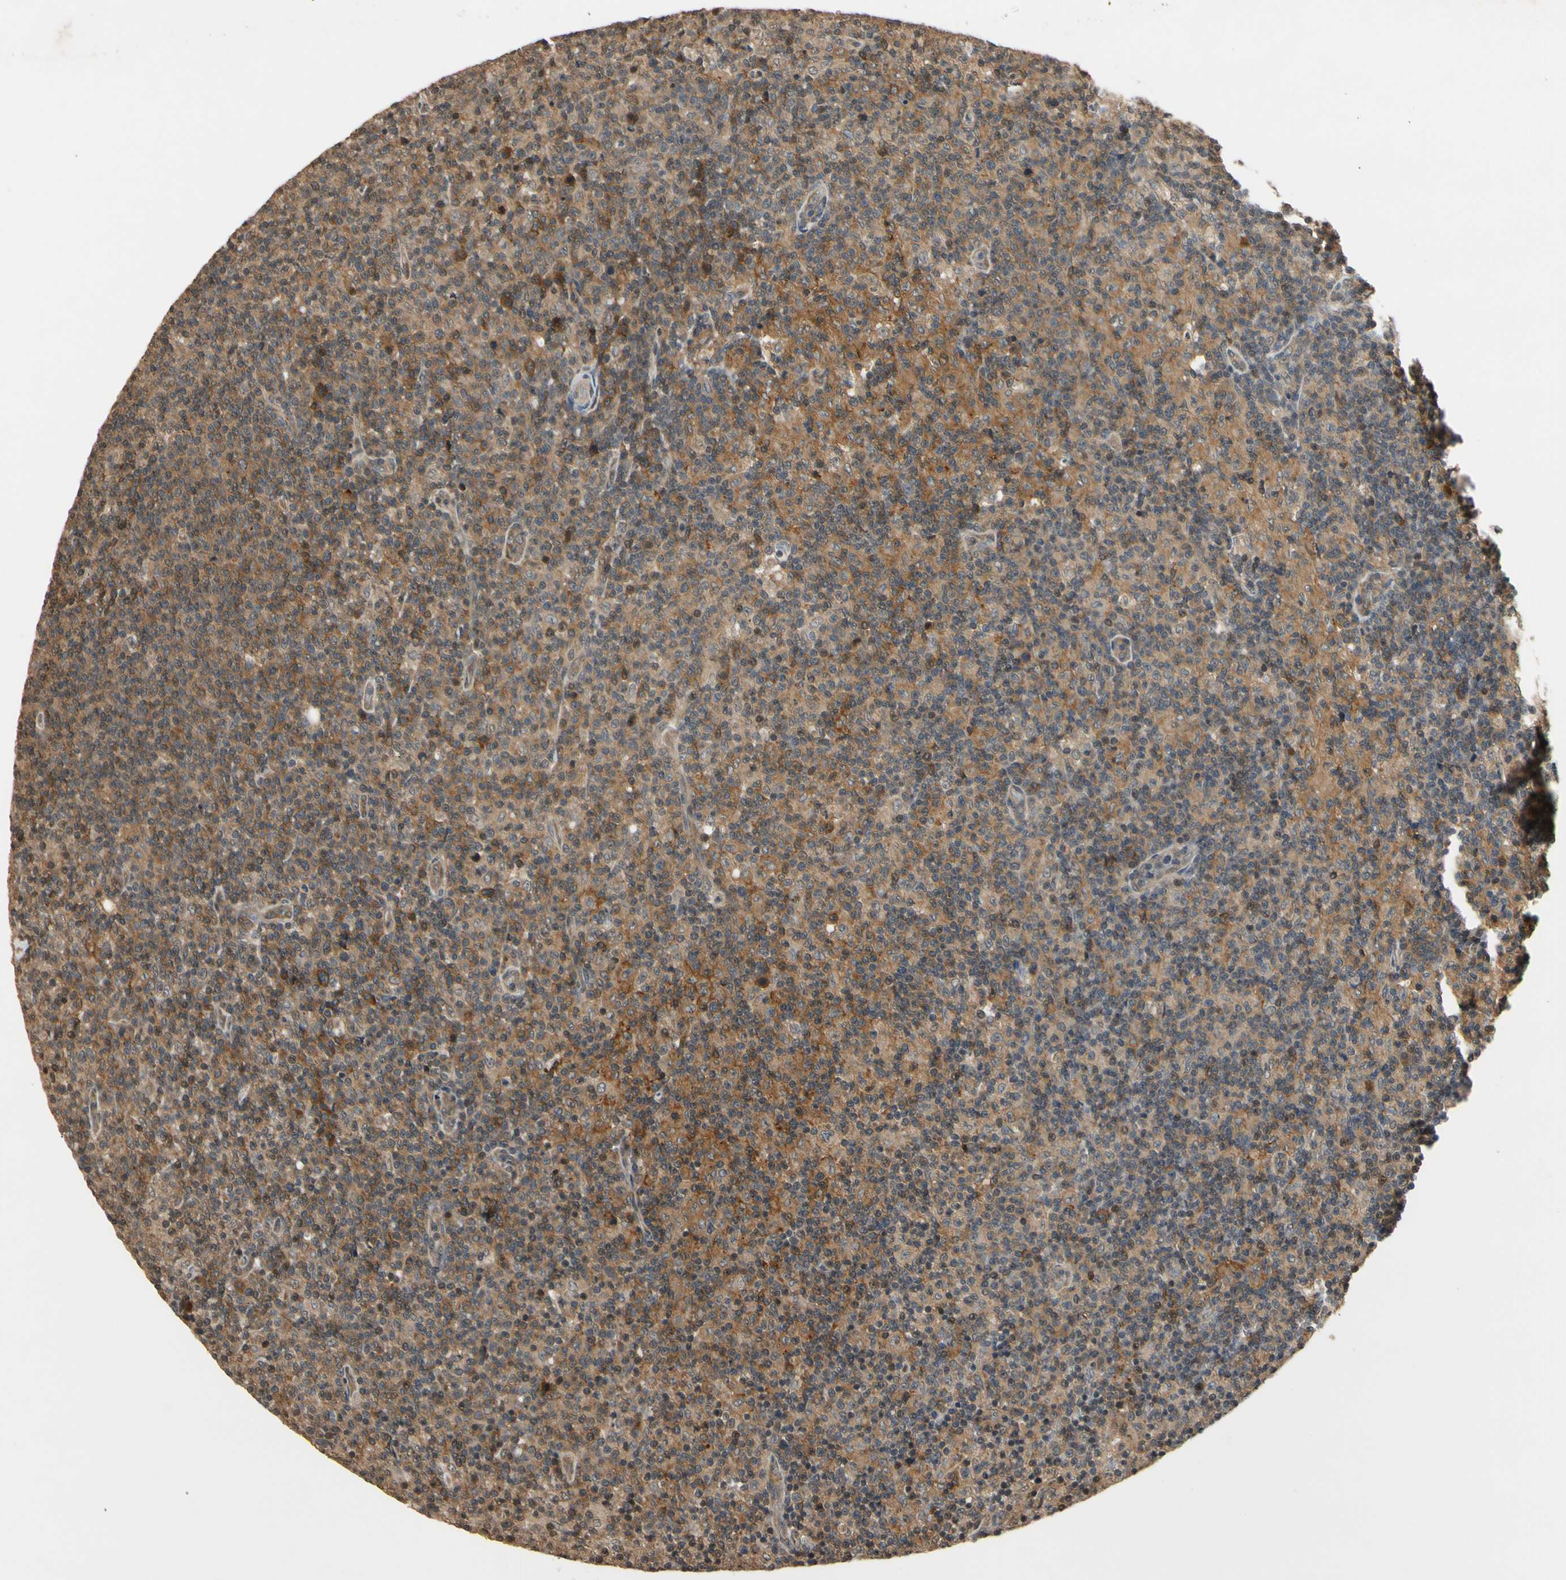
{"staining": {"intensity": "moderate", "quantity": ">75%", "location": "cytoplasmic/membranous"}, "tissue": "lymph node", "cell_type": "Germinal center cells", "image_type": "normal", "snomed": [{"axis": "morphology", "description": "Normal tissue, NOS"}, {"axis": "morphology", "description": "Inflammation, NOS"}, {"axis": "topography", "description": "Lymph node"}], "caption": "Protein staining of unremarkable lymph node shows moderate cytoplasmic/membranous positivity in about >75% of germinal center cells.", "gene": "TMEM230", "patient": {"sex": "male", "age": 55}}